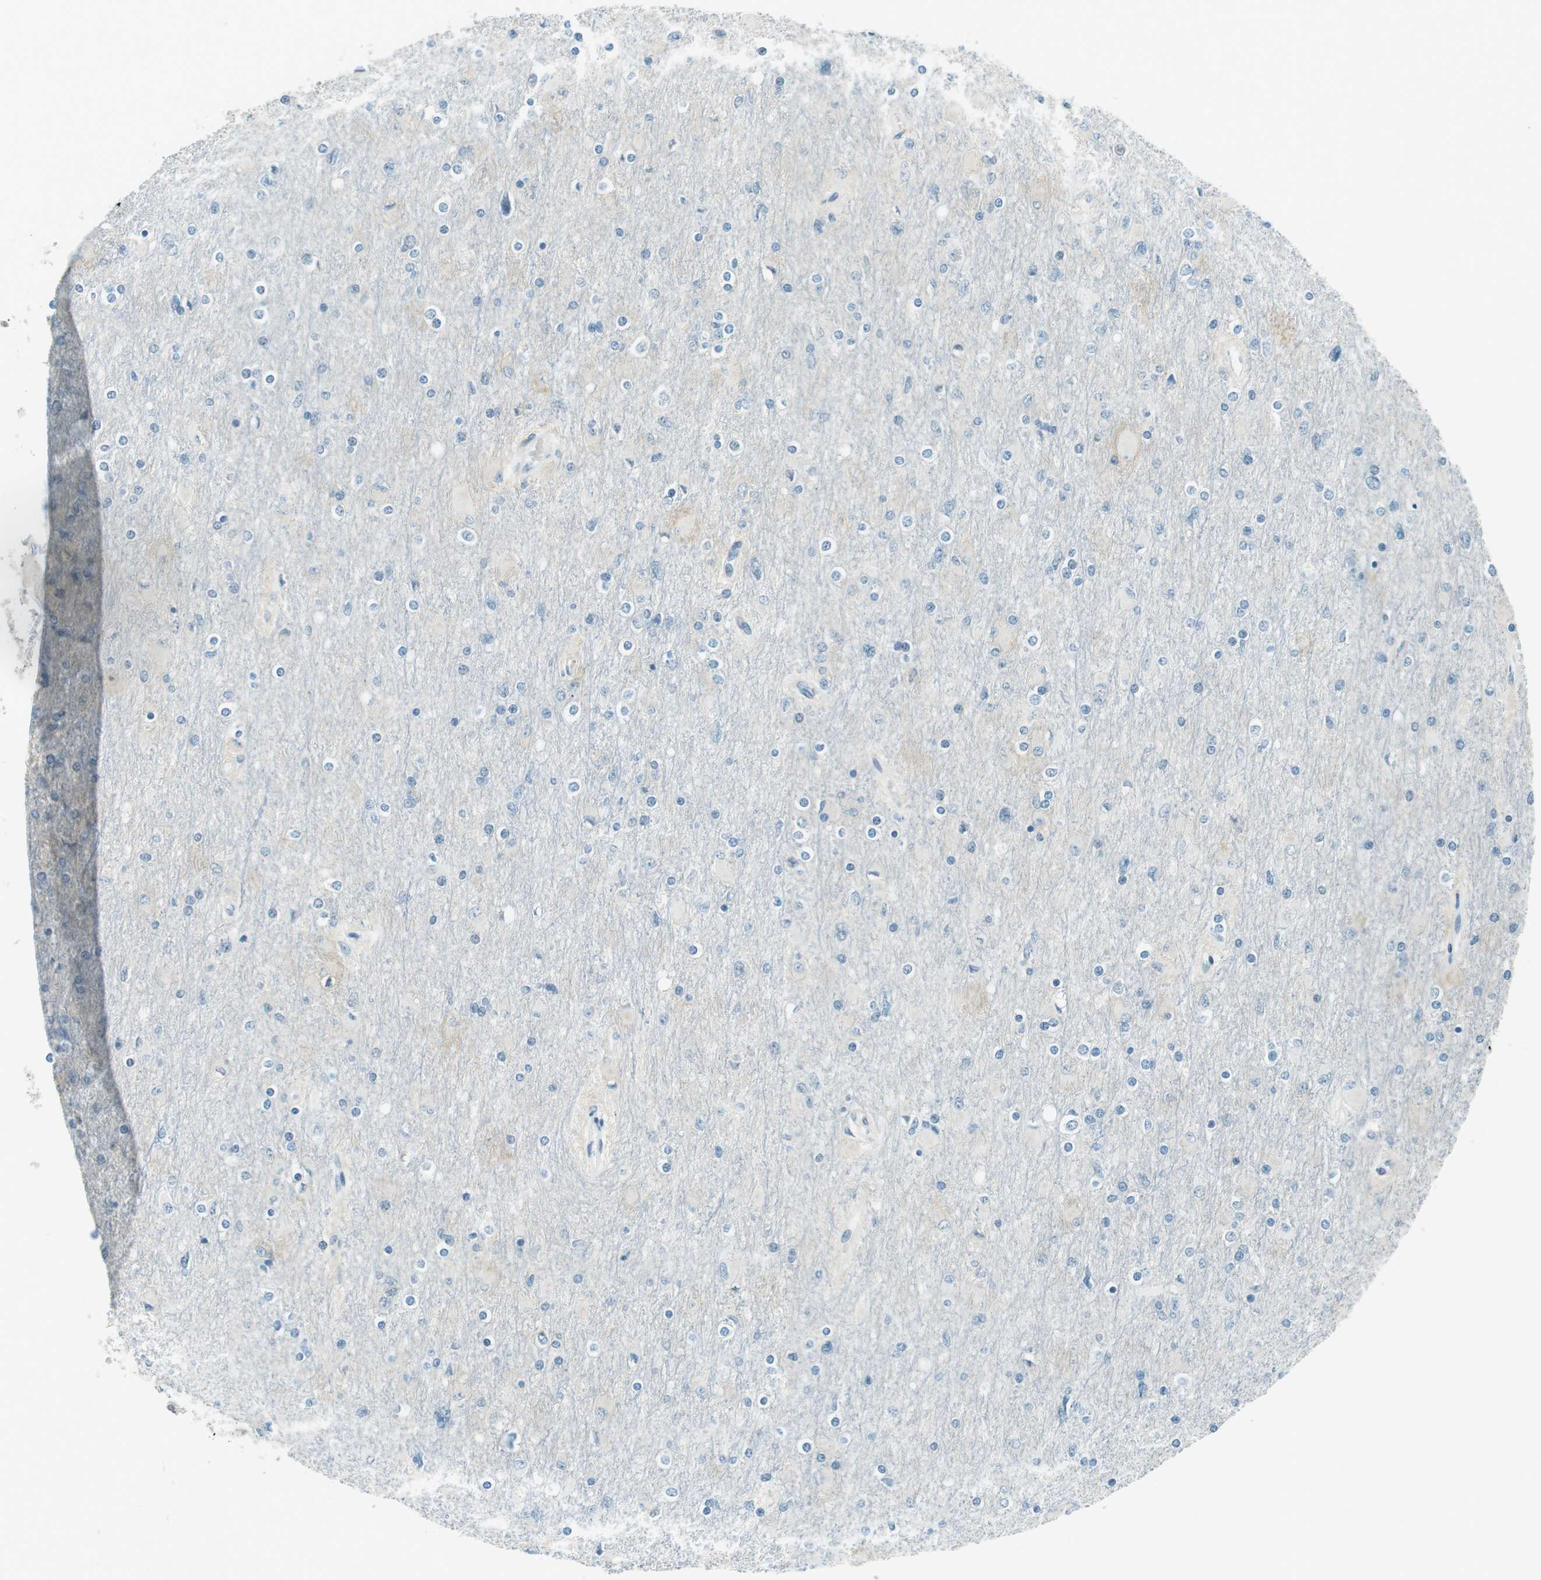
{"staining": {"intensity": "negative", "quantity": "none", "location": "none"}, "tissue": "glioma", "cell_type": "Tumor cells", "image_type": "cancer", "snomed": [{"axis": "morphology", "description": "Glioma, malignant, High grade"}, {"axis": "topography", "description": "Cerebral cortex"}], "caption": "Immunohistochemistry (IHC) photomicrograph of neoplastic tissue: malignant high-grade glioma stained with DAB (3,3'-diaminobenzidine) shows no significant protein expression in tumor cells.", "gene": "PJA1", "patient": {"sex": "female", "age": 36}}